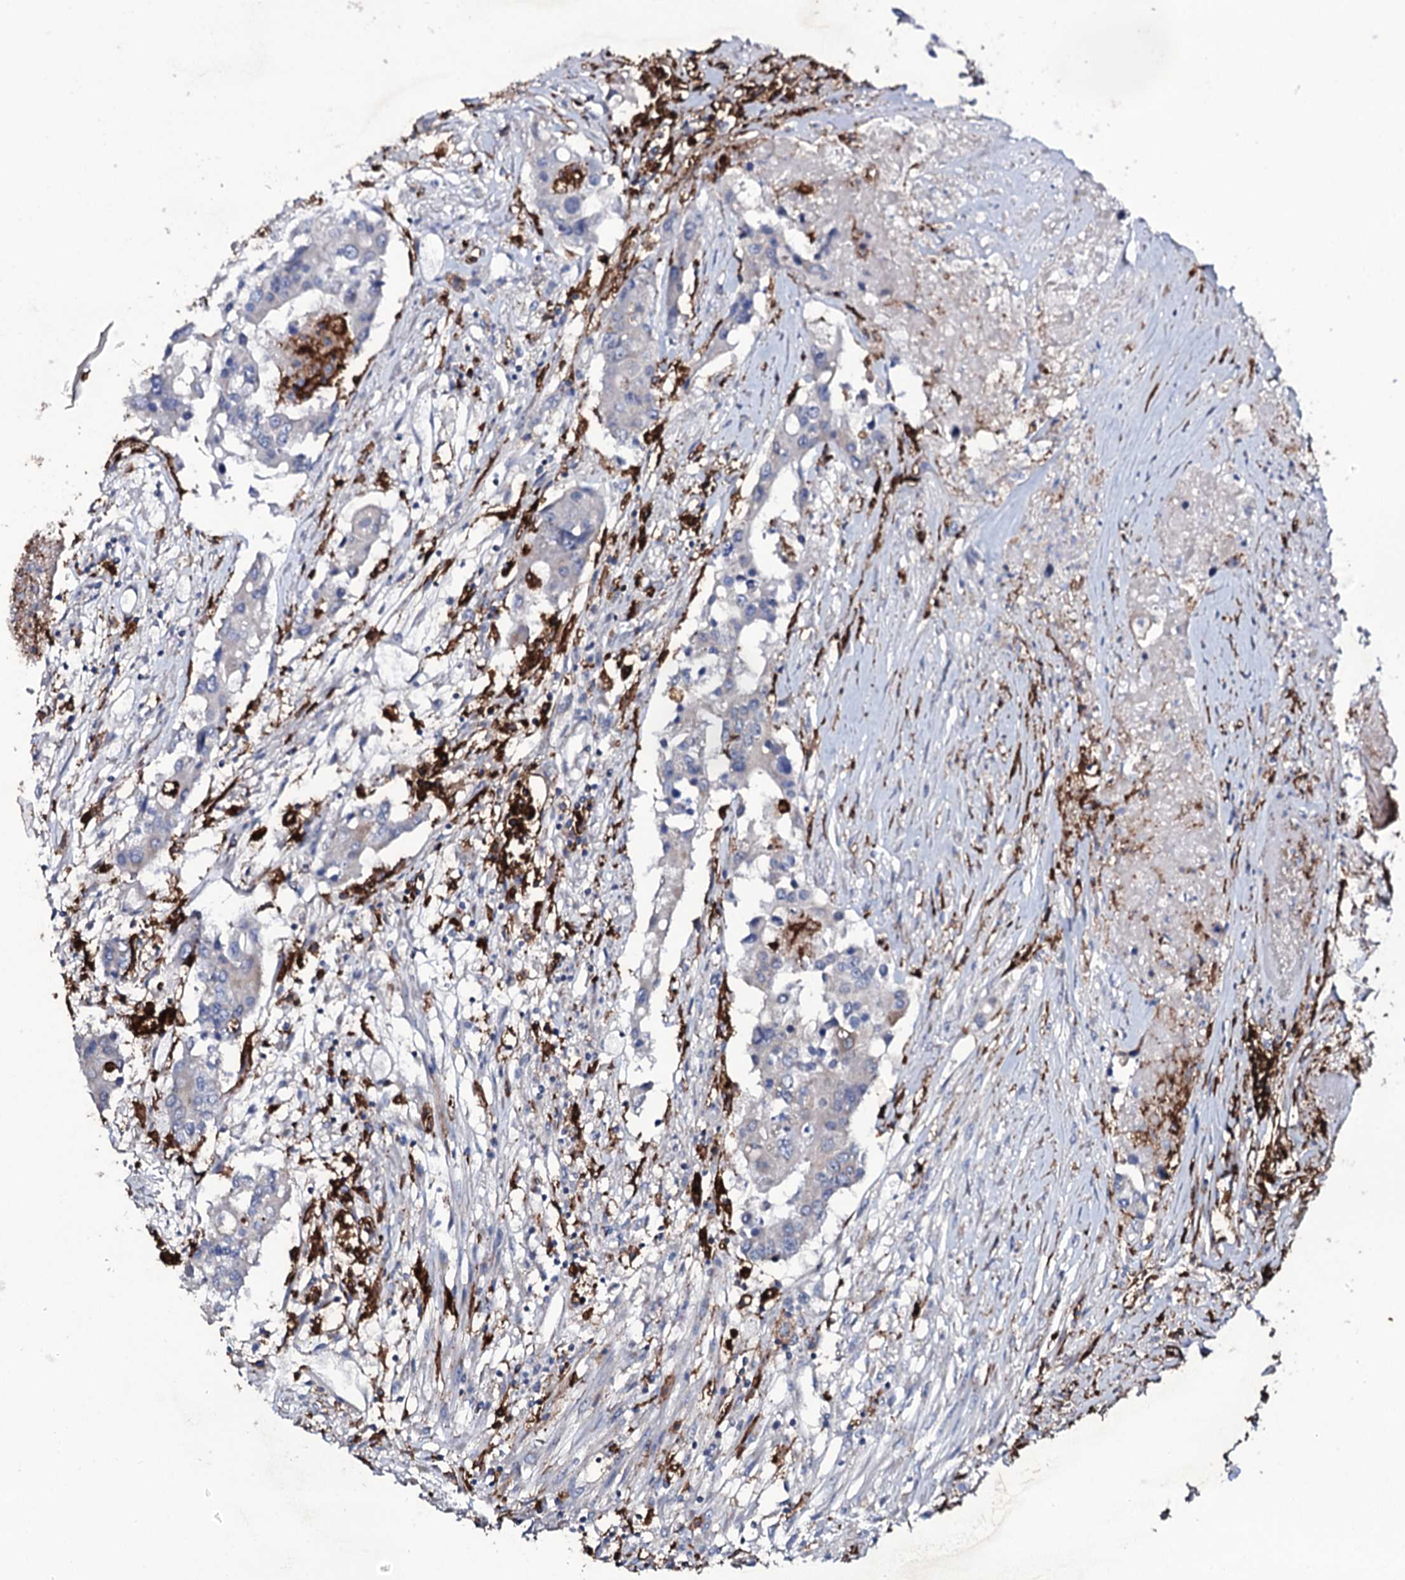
{"staining": {"intensity": "negative", "quantity": "none", "location": "none"}, "tissue": "colorectal cancer", "cell_type": "Tumor cells", "image_type": "cancer", "snomed": [{"axis": "morphology", "description": "Adenocarcinoma, NOS"}, {"axis": "topography", "description": "Colon"}], "caption": "Tumor cells are negative for brown protein staining in colorectal adenocarcinoma. (Stains: DAB immunohistochemistry (IHC) with hematoxylin counter stain, Microscopy: brightfield microscopy at high magnification).", "gene": "OSBPL2", "patient": {"sex": "male", "age": 77}}